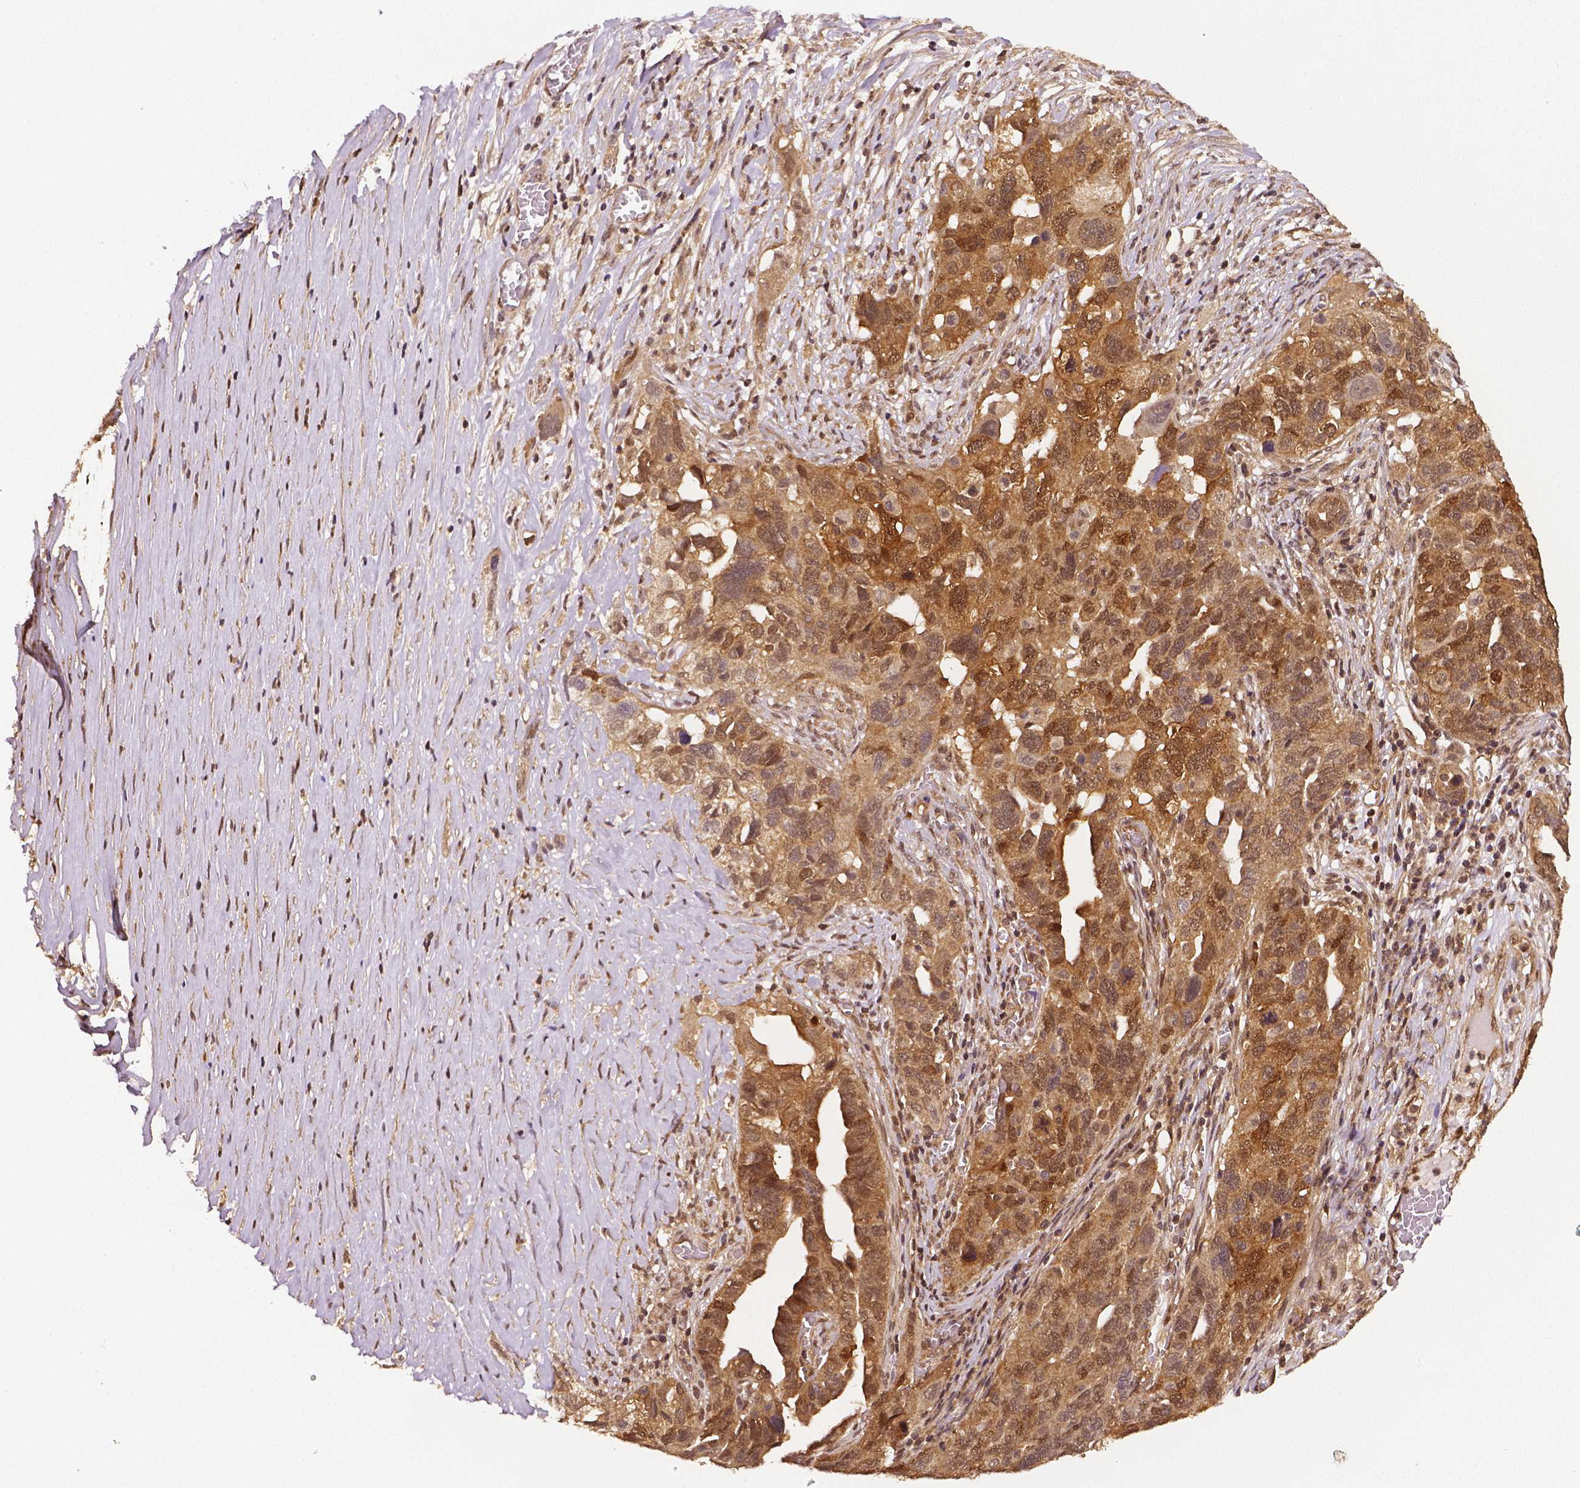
{"staining": {"intensity": "moderate", "quantity": ">75%", "location": "cytoplasmic/membranous,nuclear"}, "tissue": "ovarian cancer", "cell_type": "Tumor cells", "image_type": "cancer", "snomed": [{"axis": "morphology", "description": "Carcinoma, endometroid"}, {"axis": "topography", "description": "Soft tissue"}, {"axis": "topography", "description": "Ovary"}], "caption": "Ovarian cancer was stained to show a protein in brown. There is medium levels of moderate cytoplasmic/membranous and nuclear expression in approximately >75% of tumor cells.", "gene": "STAT3", "patient": {"sex": "female", "age": 52}}